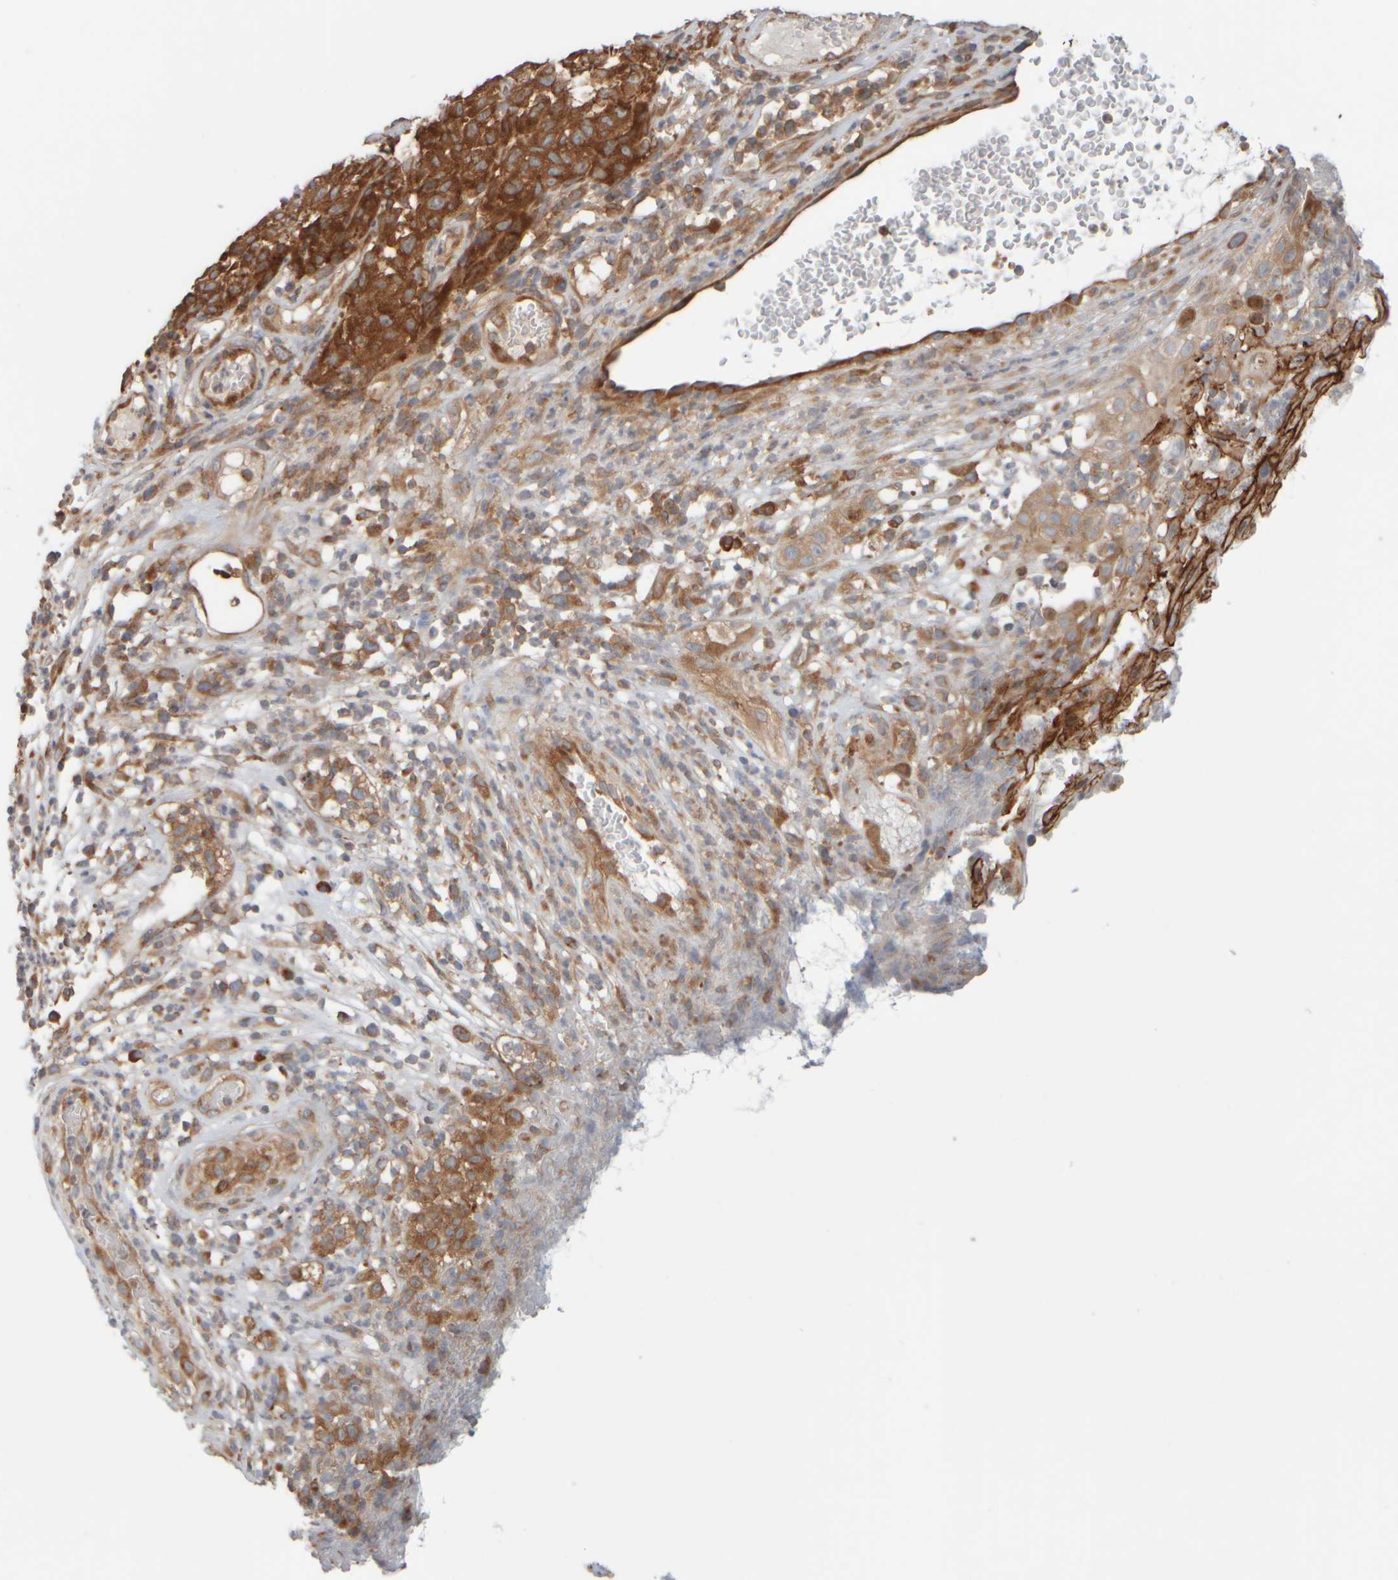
{"staining": {"intensity": "strong", "quantity": ">75%", "location": "cytoplasmic/membranous"}, "tissue": "melanoma", "cell_type": "Tumor cells", "image_type": "cancer", "snomed": [{"axis": "morphology", "description": "Malignant melanoma, NOS"}, {"axis": "topography", "description": "Skin"}], "caption": "Malignant melanoma tissue exhibits strong cytoplasmic/membranous staining in about >75% of tumor cells, visualized by immunohistochemistry.", "gene": "EIF2B3", "patient": {"sex": "female", "age": 82}}